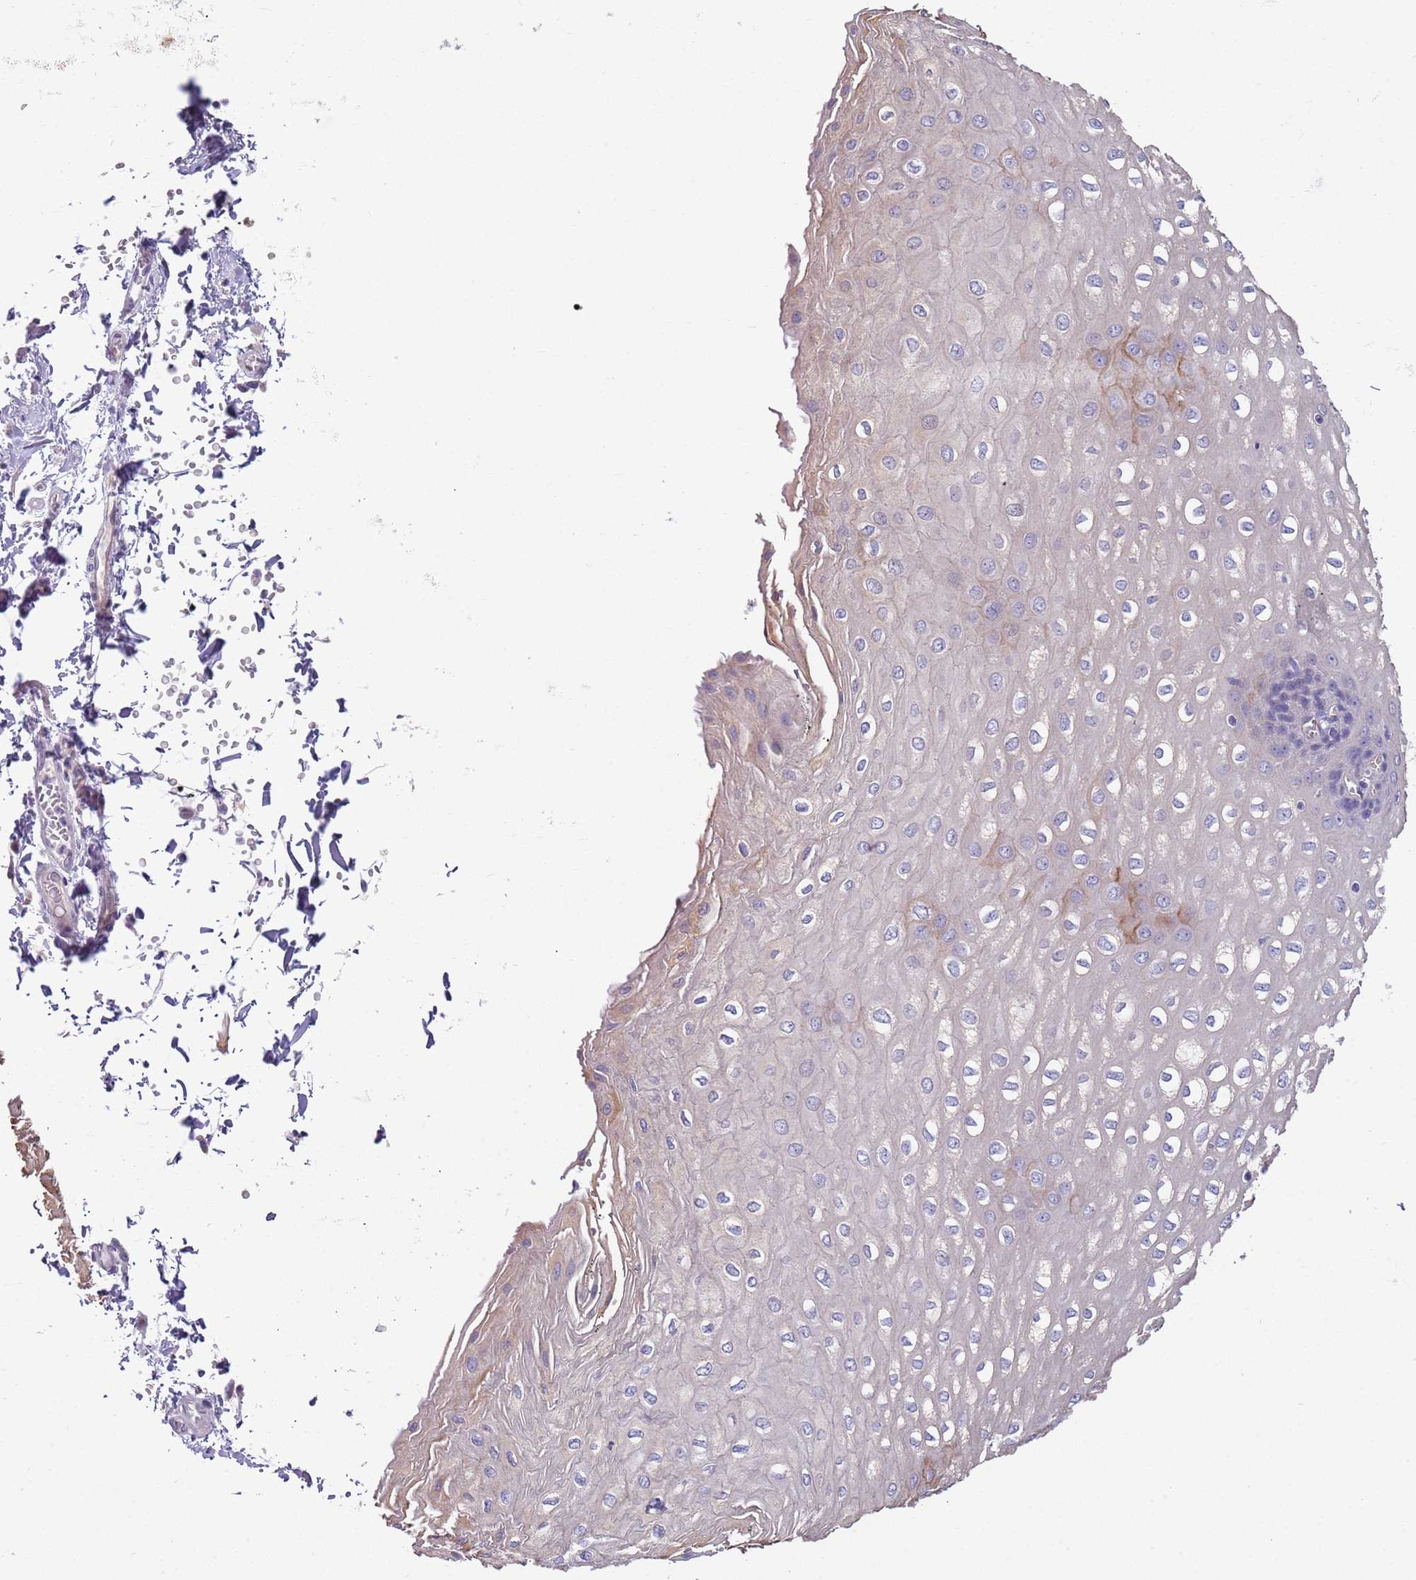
{"staining": {"intensity": "moderate", "quantity": "<25%", "location": "cytoplasmic/membranous"}, "tissue": "esophagus", "cell_type": "Squamous epithelial cells", "image_type": "normal", "snomed": [{"axis": "morphology", "description": "Normal tissue, NOS"}, {"axis": "topography", "description": "Esophagus"}], "caption": "IHC image of benign human esophagus stained for a protein (brown), which shows low levels of moderate cytoplasmic/membranous expression in about <25% of squamous epithelial cells.", "gene": "BRMS1L", "patient": {"sex": "male", "age": 60}}